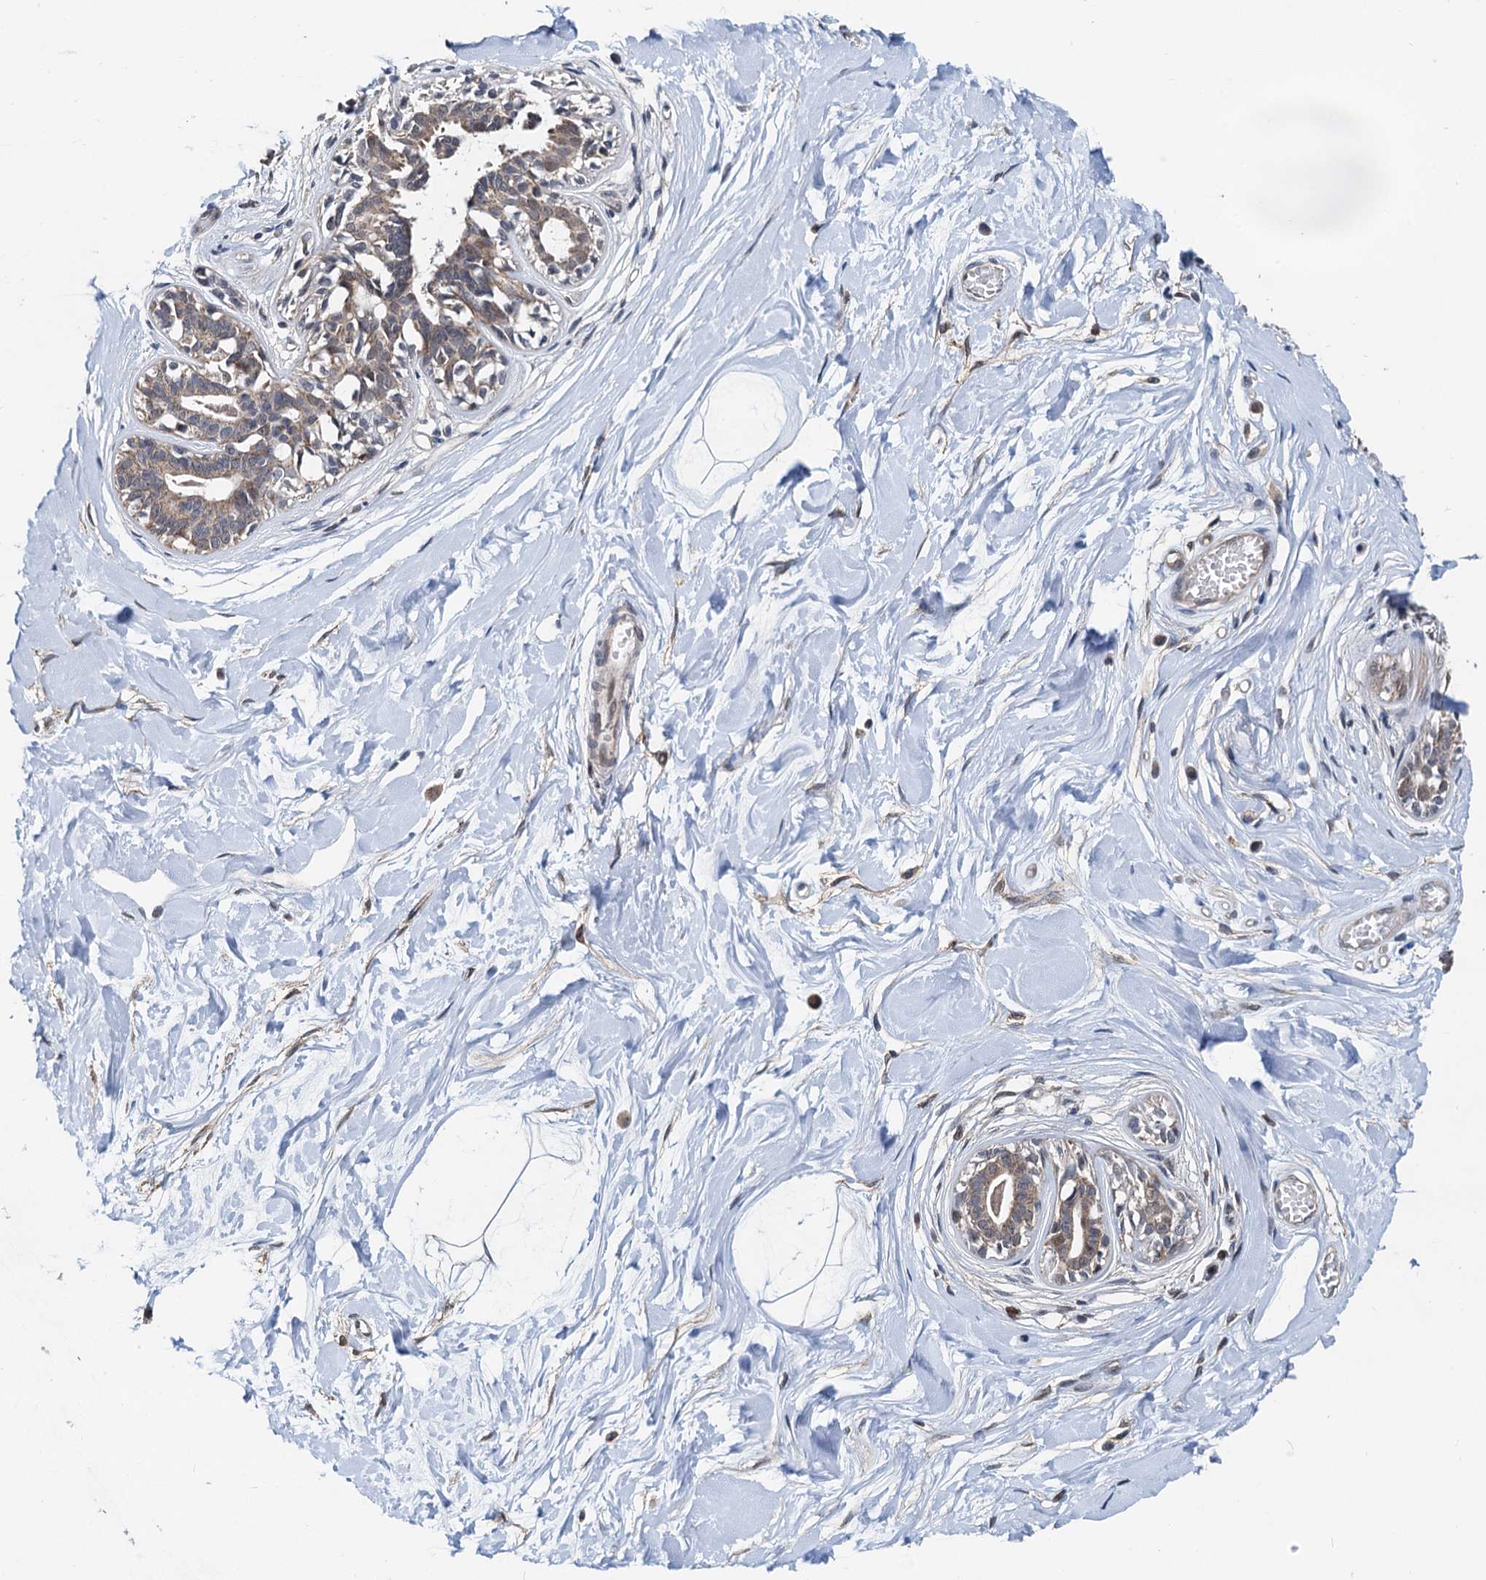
{"staining": {"intensity": "negative", "quantity": "none", "location": "none"}, "tissue": "breast", "cell_type": "Adipocytes", "image_type": "normal", "snomed": [{"axis": "morphology", "description": "Normal tissue, NOS"}, {"axis": "topography", "description": "Breast"}], "caption": "The image displays no significant staining in adipocytes of breast. (Immunohistochemistry (ihc), brightfield microscopy, high magnification).", "gene": "MCMBP", "patient": {"sex": "female", "age": 45}}